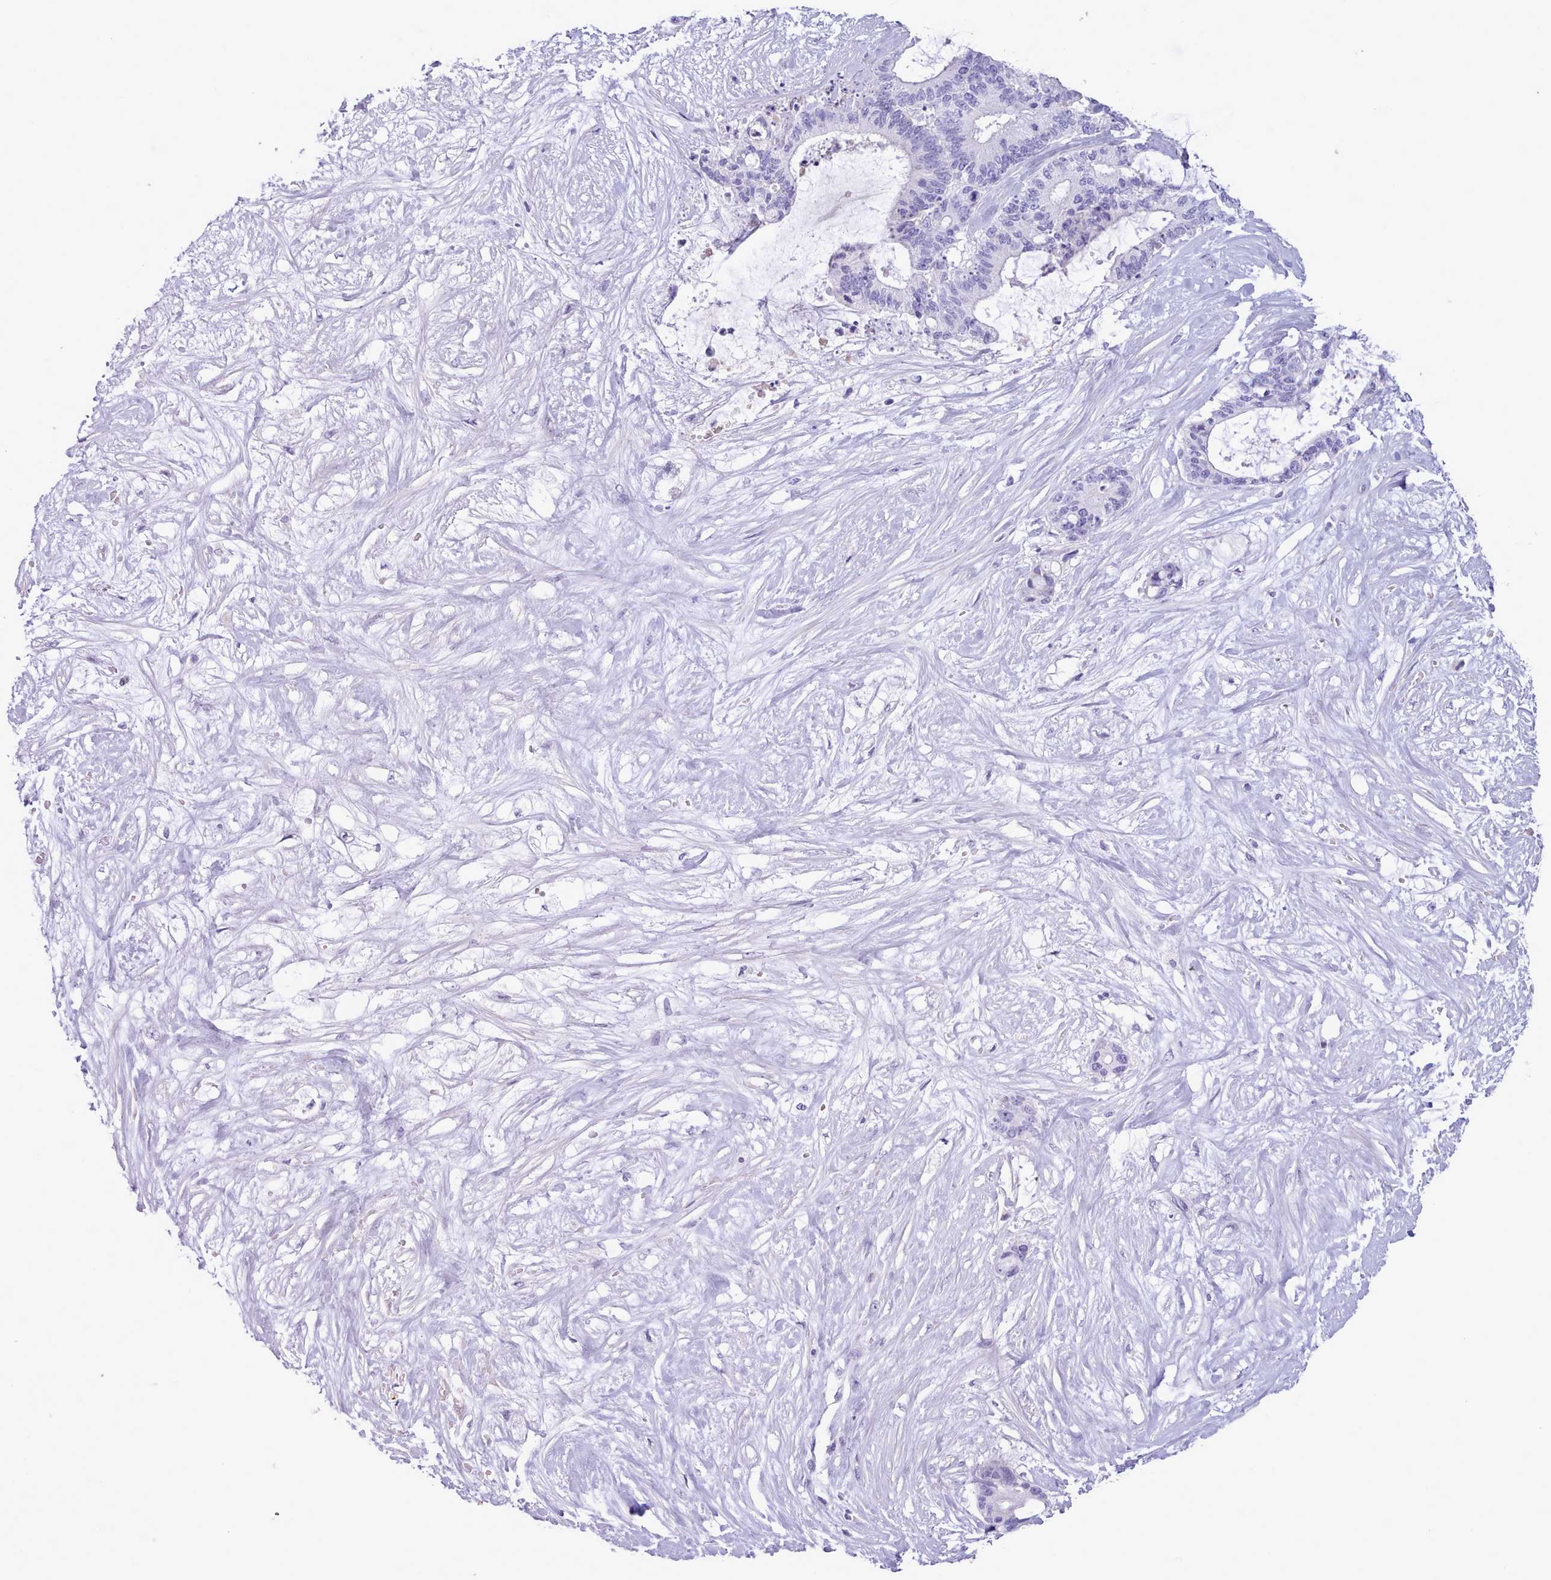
{"staining": {"intensity": "negative", "quantity": "none", "location": "none"}, "tissue": "liver cancer", "cell_type": "Tumor cells", "image_type": "cancer", "snomed": [{"axis": "morphology", "description": "Normal tissue, NOS"}, {"axis": "morphology", "description": "Cholangiocarcinoma"}, {"axis": "topography", "description": "Liver"}, {"axis": "topography", "description": "Peripheral nerve tissue"}], "caption": "A micrograph of liver cancer (cholangiocarcinoma) stained for a protein displays no brown staining in tumor cells. The staining was performed using DAB to visualize the protein expression in brown, while the nuclei were stained in blue with hematoxylin (Magnification: 20x).", "gene": "CYP2A13", "patient": {"sex": "female", "age": 73}}